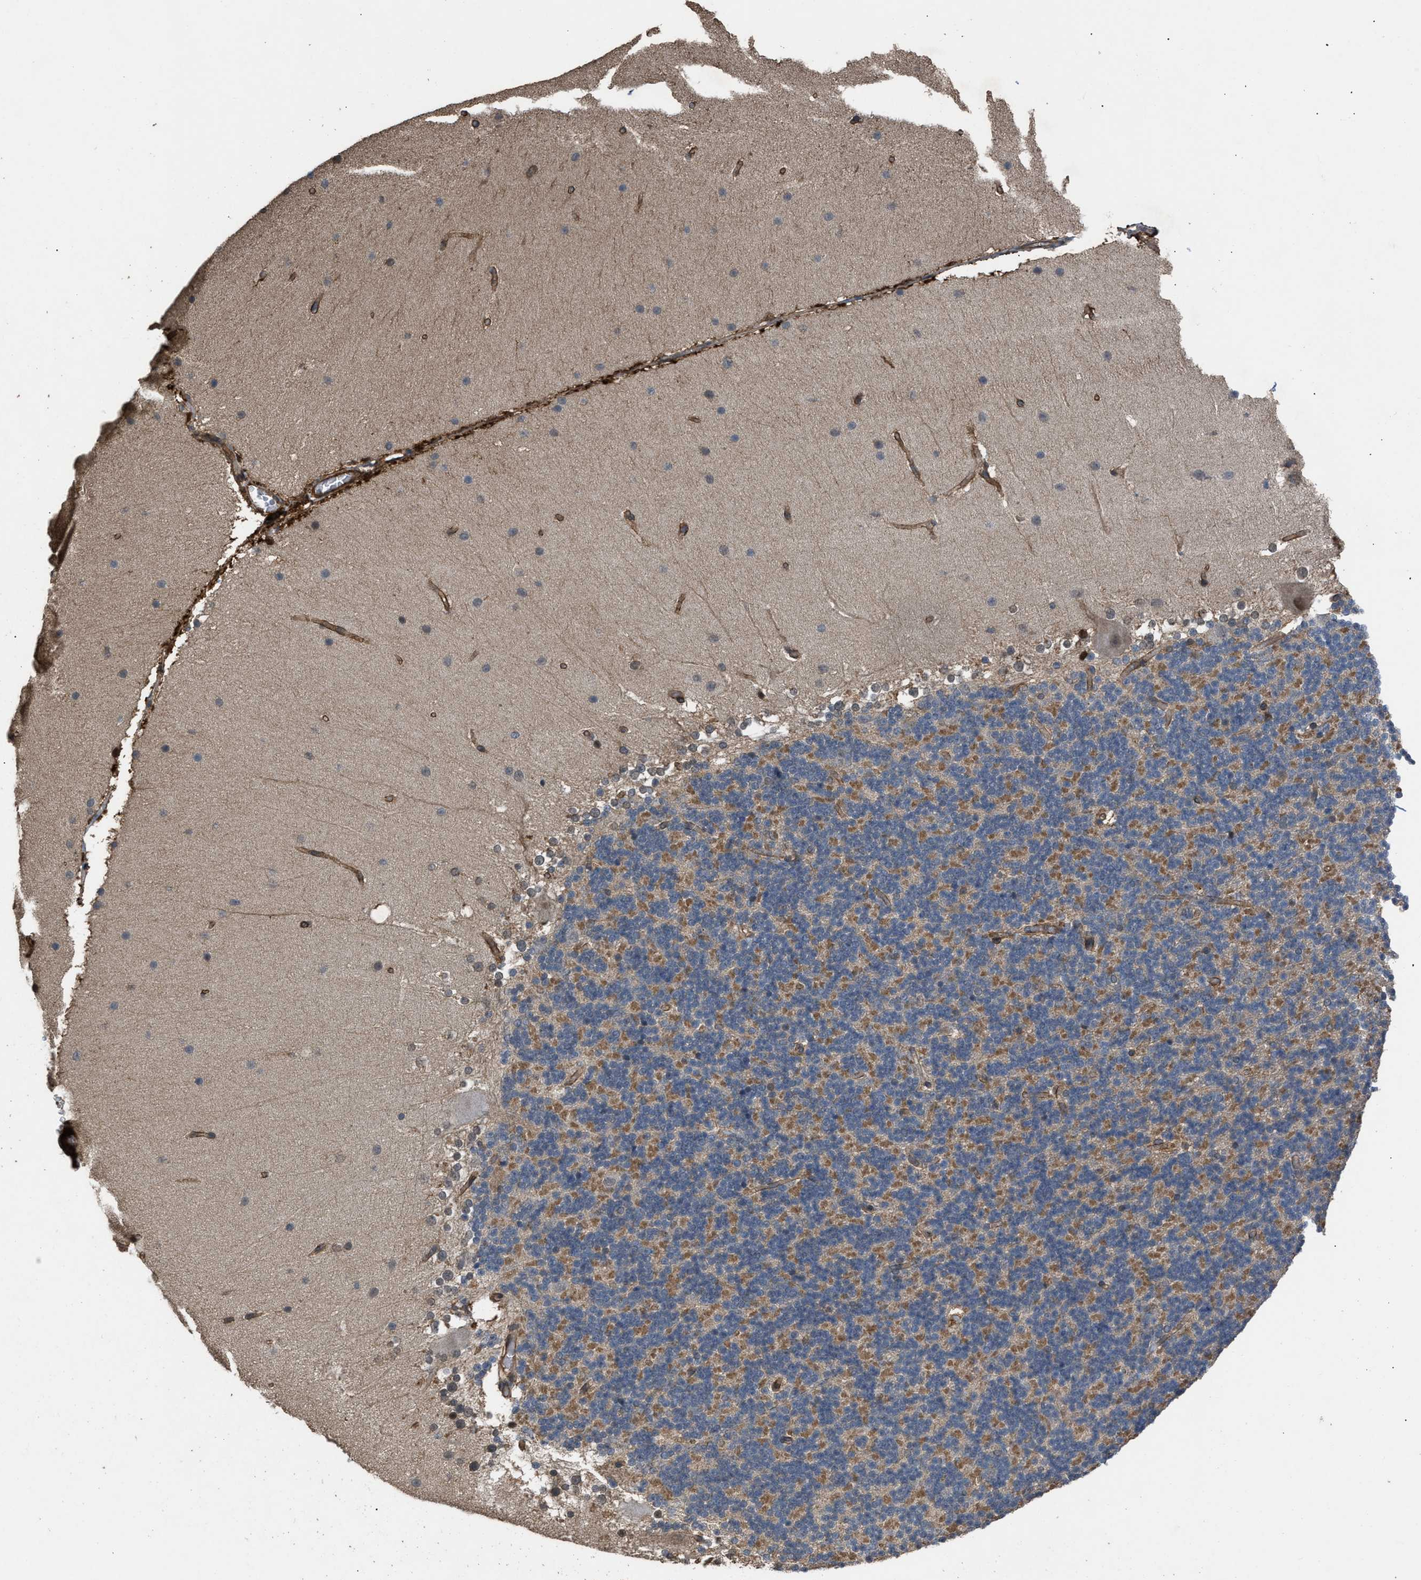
{"staining": {"intensity": "moderate", "quantity": ">75%", "location": "cytoplasmic/membranous"}, "tissue": "cerebellum", "cell_type": "Cells in granular layer", "image_type": "normal", "snomed": [{"axis": "morphology", "description": "Normal tissue, NOS"}, {"axis": "topography", "description": "Cerebellum"}], "caption": "IHC staining of benign cerebellum, which exhibits medium levels of moderate cytoplasmic/membranous expression in about >75% of cells in granular layer indicating moderate cytoplasmic/membranous protein expression. The staining was performed using DAB (3,3'-diaminobenzidine) (brown) for protein detection and nuclei were counterstained in hematoxylin (blue).", "gene": "UTRN", "patient": {"sex": "female", "age": 19}}